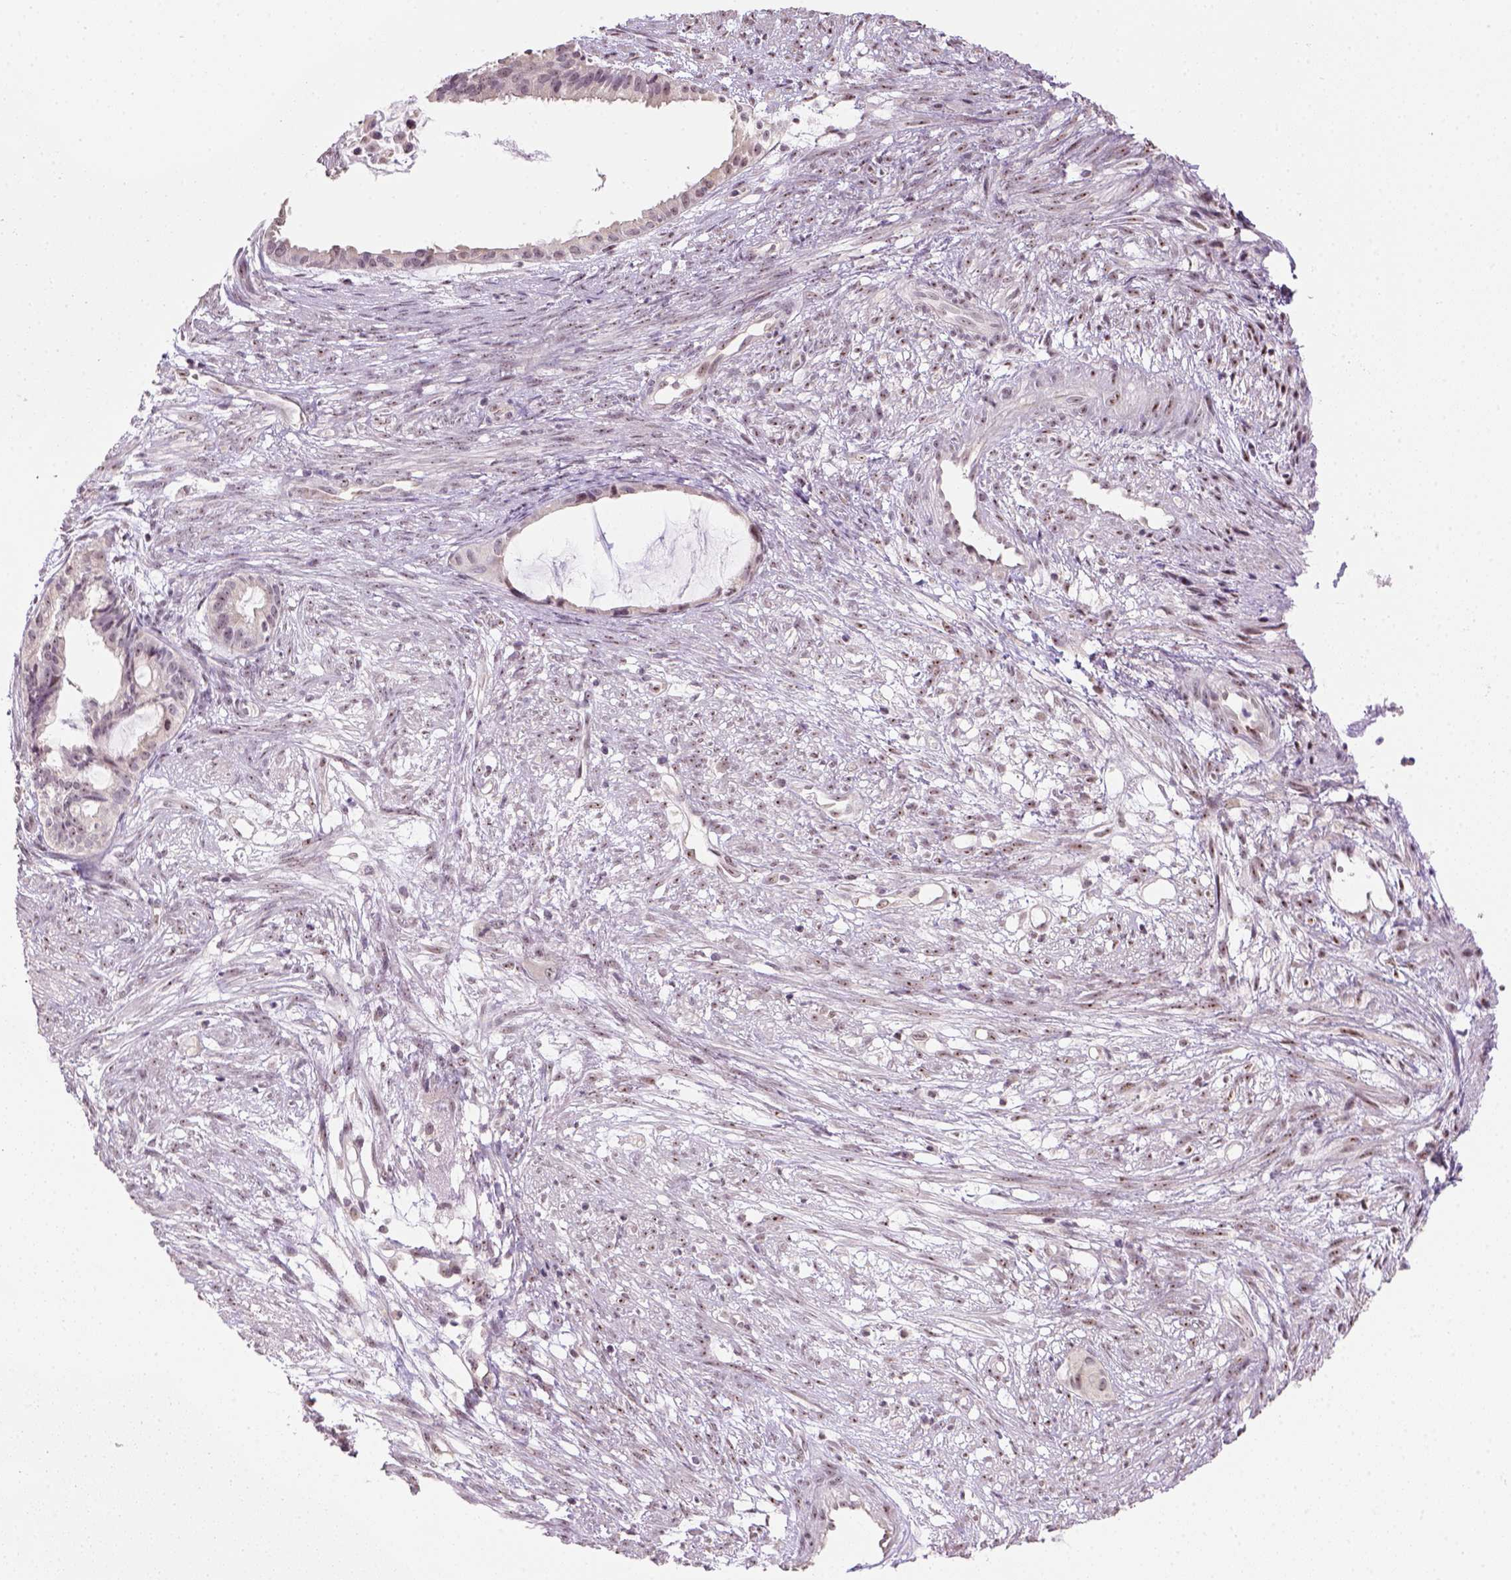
{"staining": {"intensity": "negative", "quantity": "none", "location": "none"}, "tissue": "endometrial cancer", "cell_type": "Tumor cells", "image_type": "cancer", "snomed": [{"axis": "morphology", "description": "Adenocarcinoma, NOS"}, {"axis": "topography", "description": "Endometrium"}], "caption": "Tumor cells are negative for protein expression in human endometrial cancer (adenocarcinoma).", "gene": "DDX50", "patient": {"sex": "female", "age": 86}}